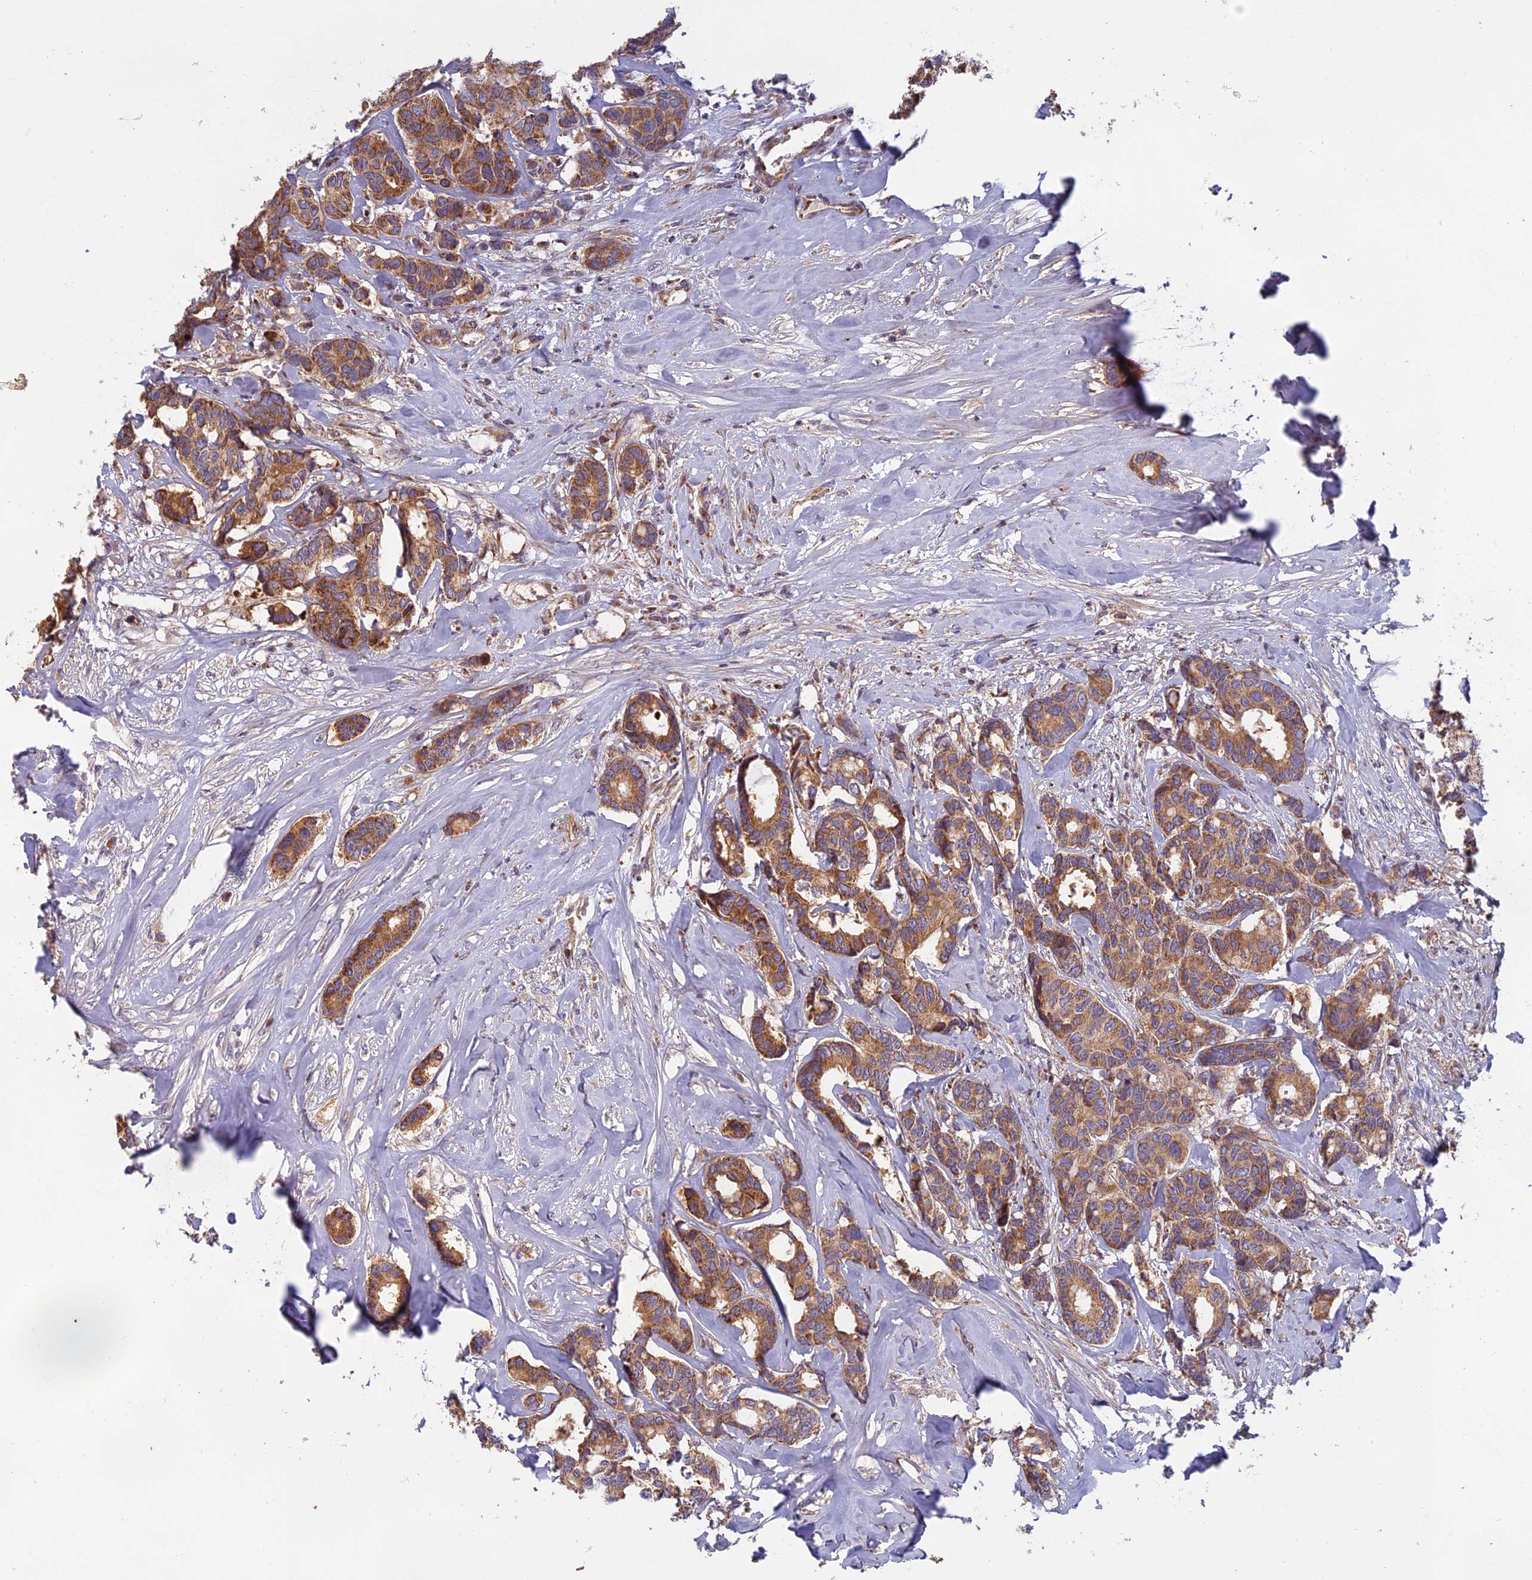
{"staining": {"intensity": "moderate", "quantity": ">75%", "location": "cytoplasmic/membranous"}, "tissue": "breast cancer", "cell_type": "Tumor cells", "image_type": "cancer", "snomed": [{"axis": "morphology", "description": "Duct carcinoma"}, {"axis": "topography", "description": "Breast"}], "caption": "This histopathology image exhibits infiltrating ductal carcinoma (breast) stained with immunohistochemistry to label a protein in brown. The cytoplasmic/membranous of tumor cells show moderate positivity for the protein. Nuclei are counter-stained blue.", "gene": "EDAR", "patient": {"sex": "female", "age": 87}}